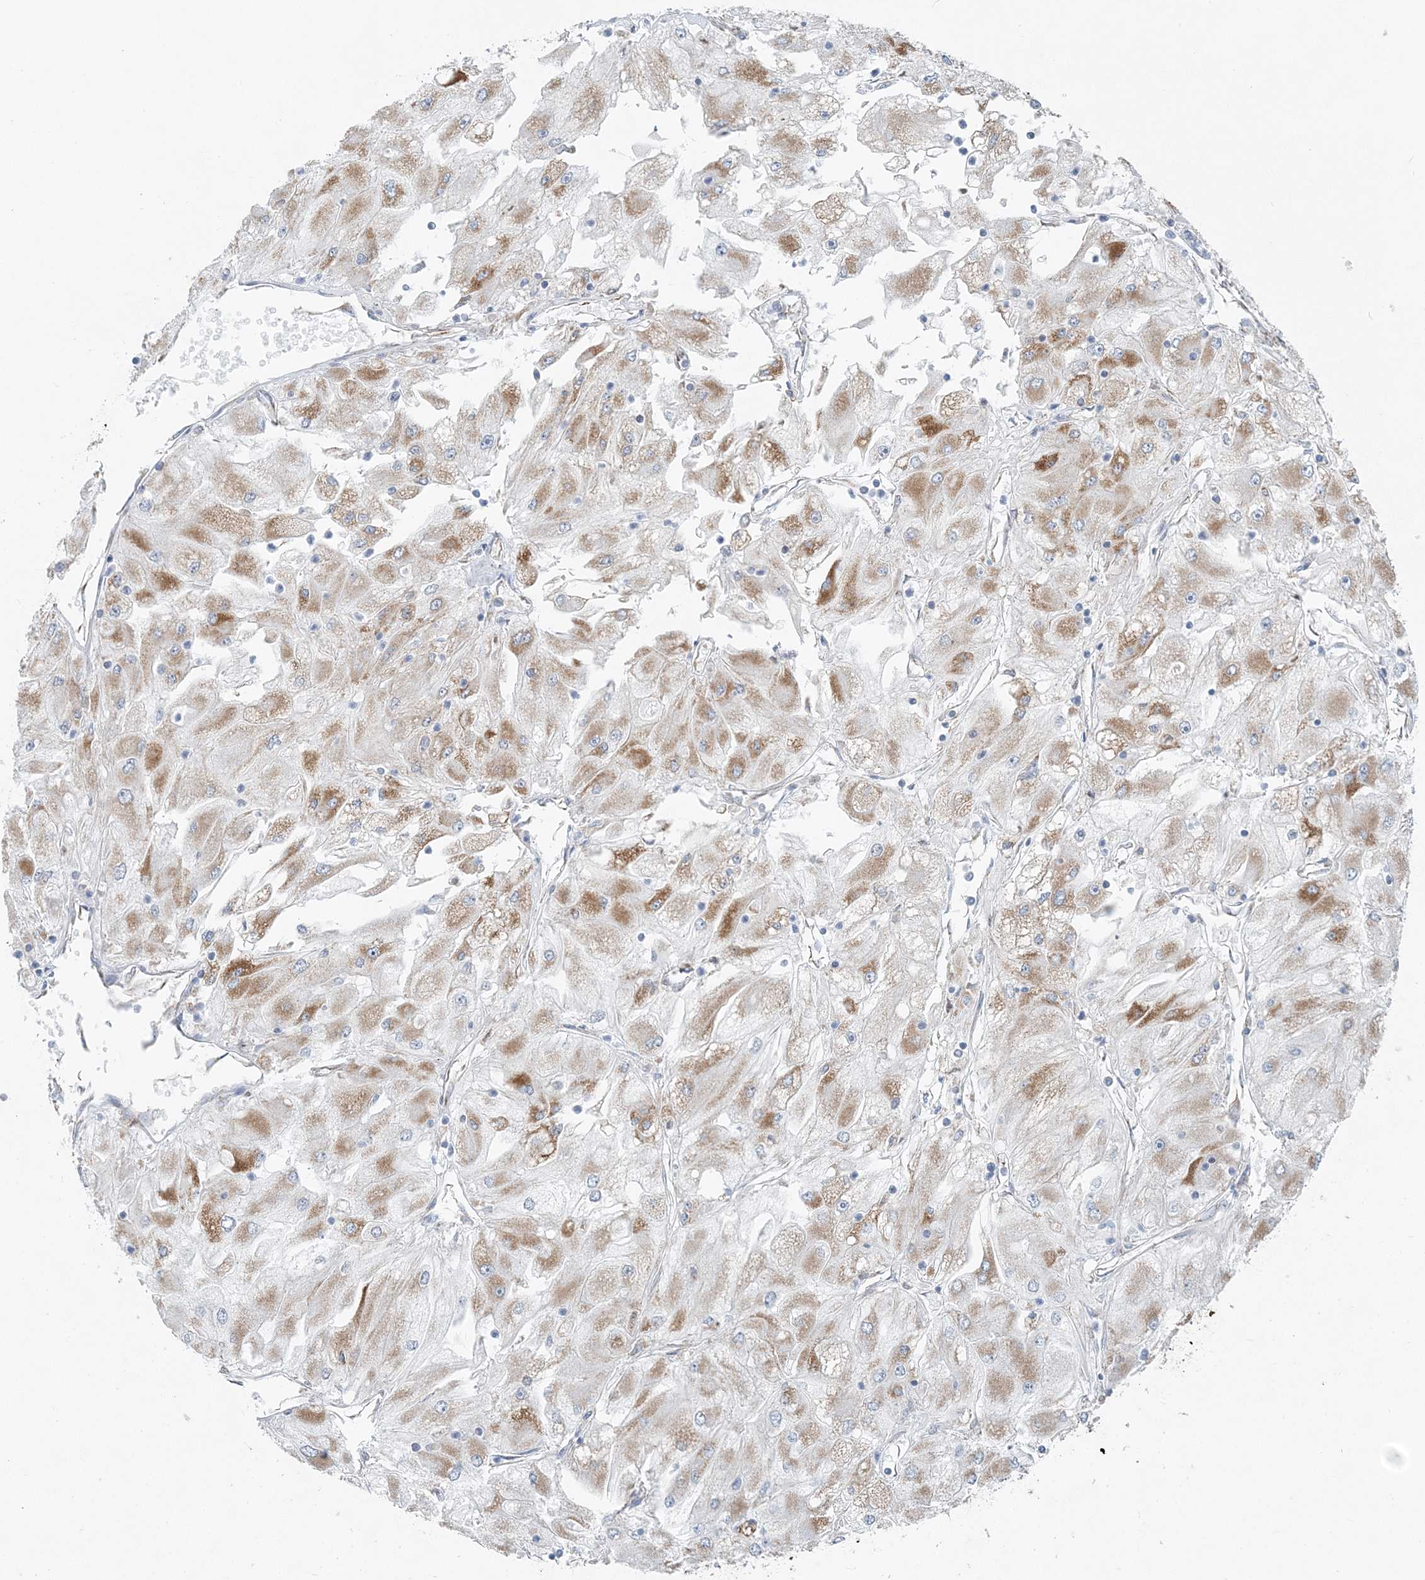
{"staining": {"intensity": "moderate", "quantity": ">75%", "location": "cytoplasmic/membranous"}, "tissue": "renal cancer", "cell_type": "Tumor cells", "image_type": "cancer", "snomed": [{"axis": "morphology", "description": "Adenocarcinoma, NOS"}, {"axis": "topography", "description": "Kidney"}], "caption": "DAB immunohistochemical staining of human renal cancer (adenocarcinoma) displays moderate cytoplasmic/membranous protein expression in about >75% of tumor cells.", "gene": "PCCB", "patient": {"sex": "male", "age": 80}}